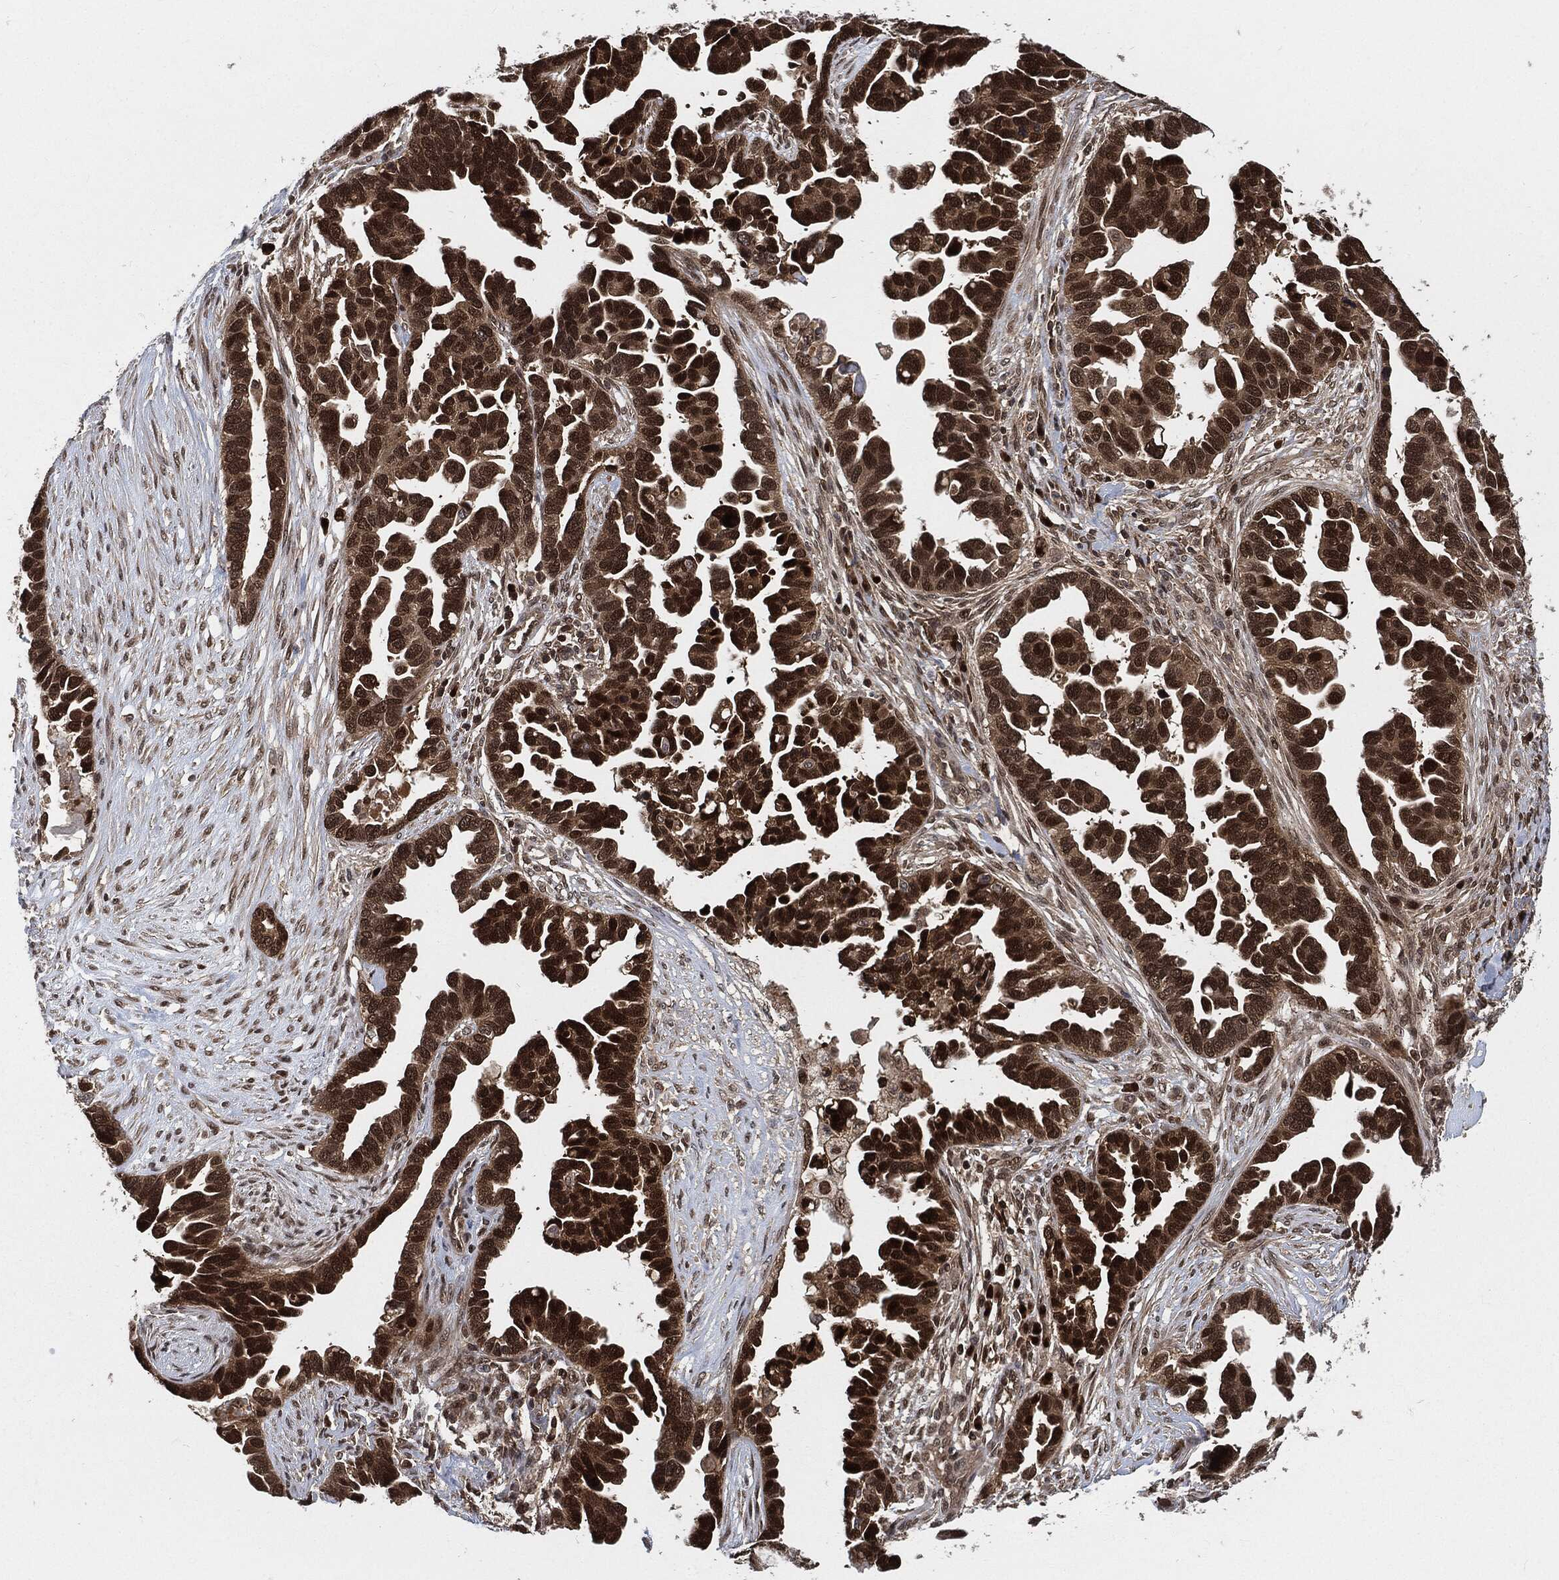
{"staining": {"intensity": "strong", "quantity": ">75%", "location": "cytoplasmic/membranous,nuclear"}, "tissue": "ovarian cancer", "cell_type": "Tumor cells", "image_type": "cancer", "snomed": [{"axis": "morphology", "description": "Cystadenocarcinoma, serous, NOS"}, {"axis": "topography", "description": "Ovary"}], "caption": "Tumor cells demonstrate high levels of strong cytoplasmic/membranous and nuclear expression in approximately >75% of cells in ovarian cancer (serous cystadenocarcinoma). The staining was performed using DAB, with brown indicating positive protein expression. Nuclei are stained blue with hematoxylin.", "gene": "CUTA", "patient": {"sex": "female", "age": 54}}